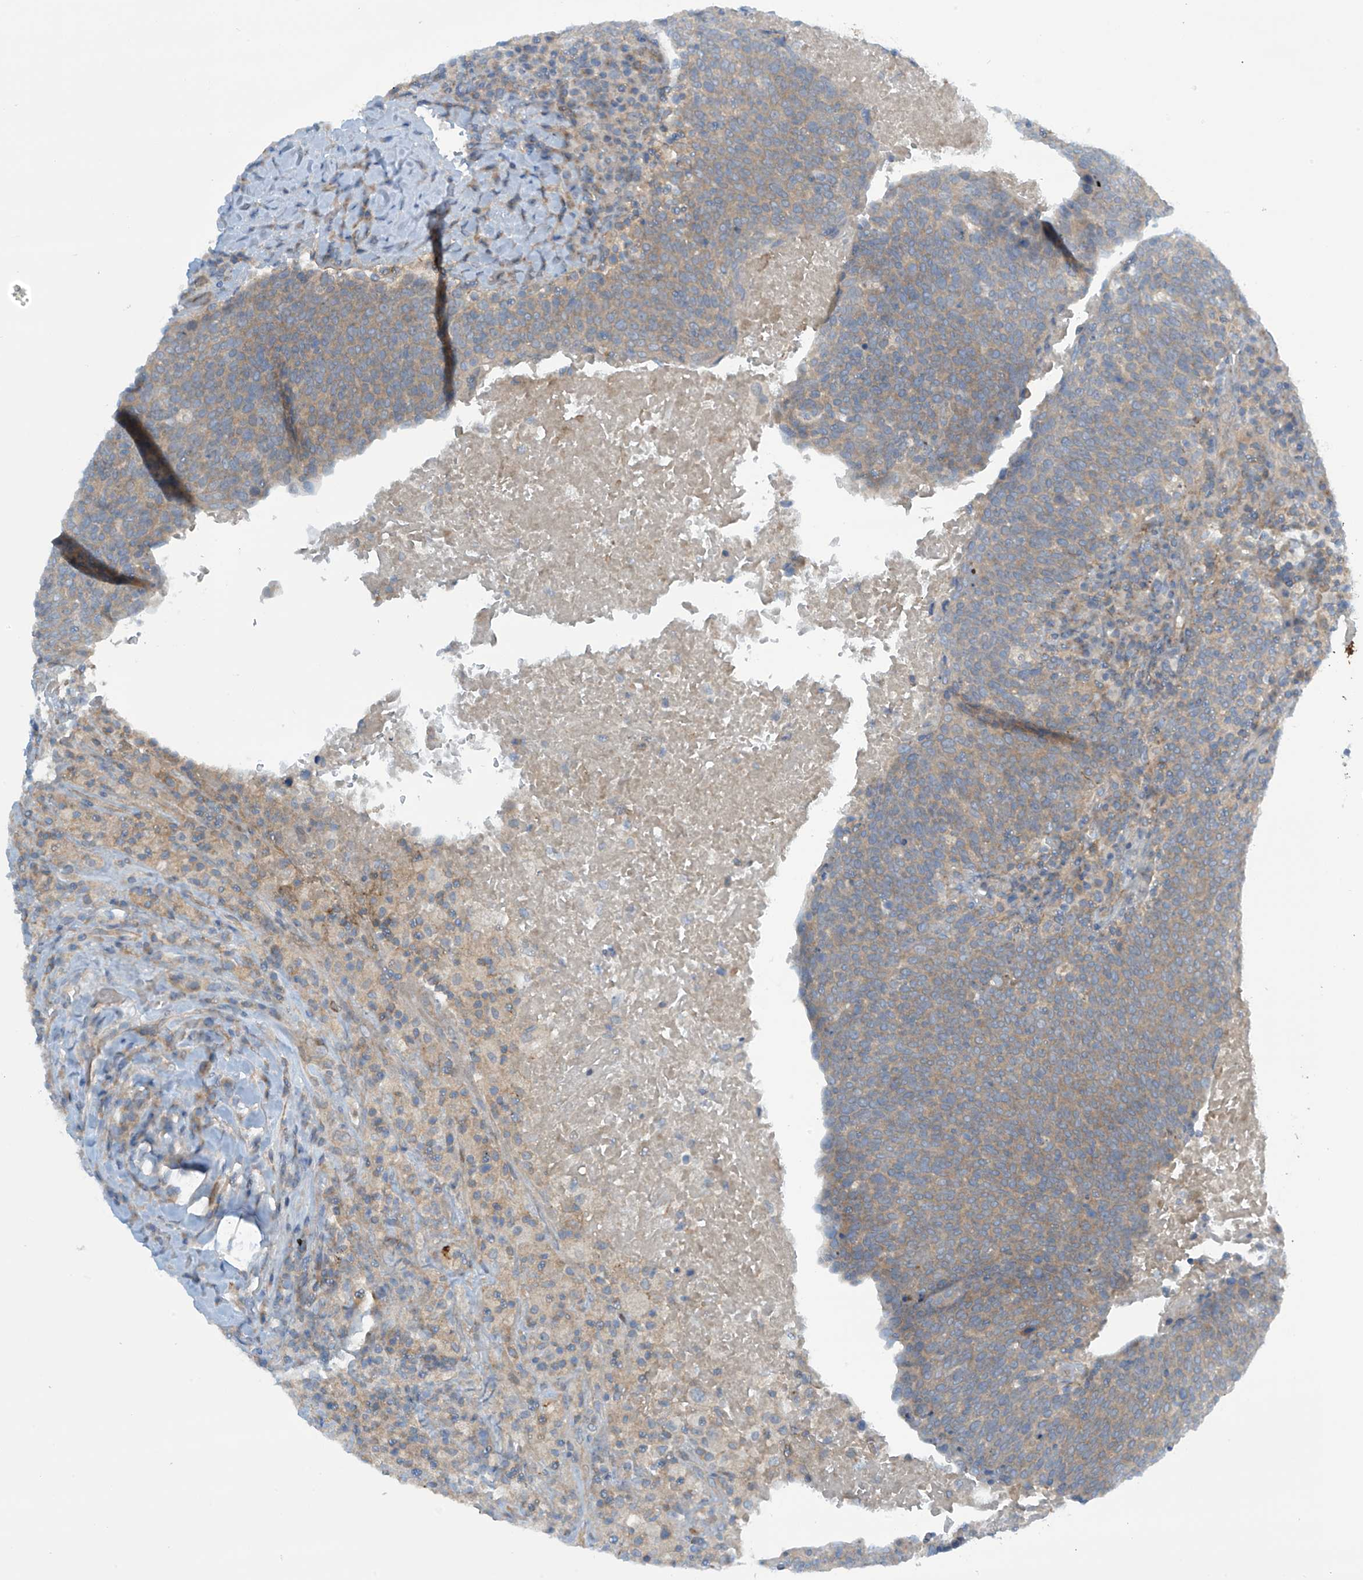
{"staining": {"intensity": "weak", "quantity": "25%-75%", "location": "cytoplasmic/membranous"}, "tissue": "head and neck cancer", "cell_type": "Tumor cells", "image_type": "cancer", "snomed": [{"axis": "morphology", "description": "Squamous cell carcinoma, NOS"}, {"axis": "morphology", "description": "Squamous cell carcinoma, metastatic, NOS"}, {"axis": "topography", "description": "Lymph node"}, {"axis": "topography", "description": "Head-Neck"}], "caption": "High-magnification brightfield microscopy of head and neck cancer (squamous cell carcinoma) stained with DAB (3,3'-diaminobenzidine) (brown) and counterstained with hematoxylin (blue). tumor cells exhibit weak cytoplasmic/membranous positivity is present in about25%-75% of cells.", "gene": "FSD1L", "patient": {"sex": "male", "age": 62}}